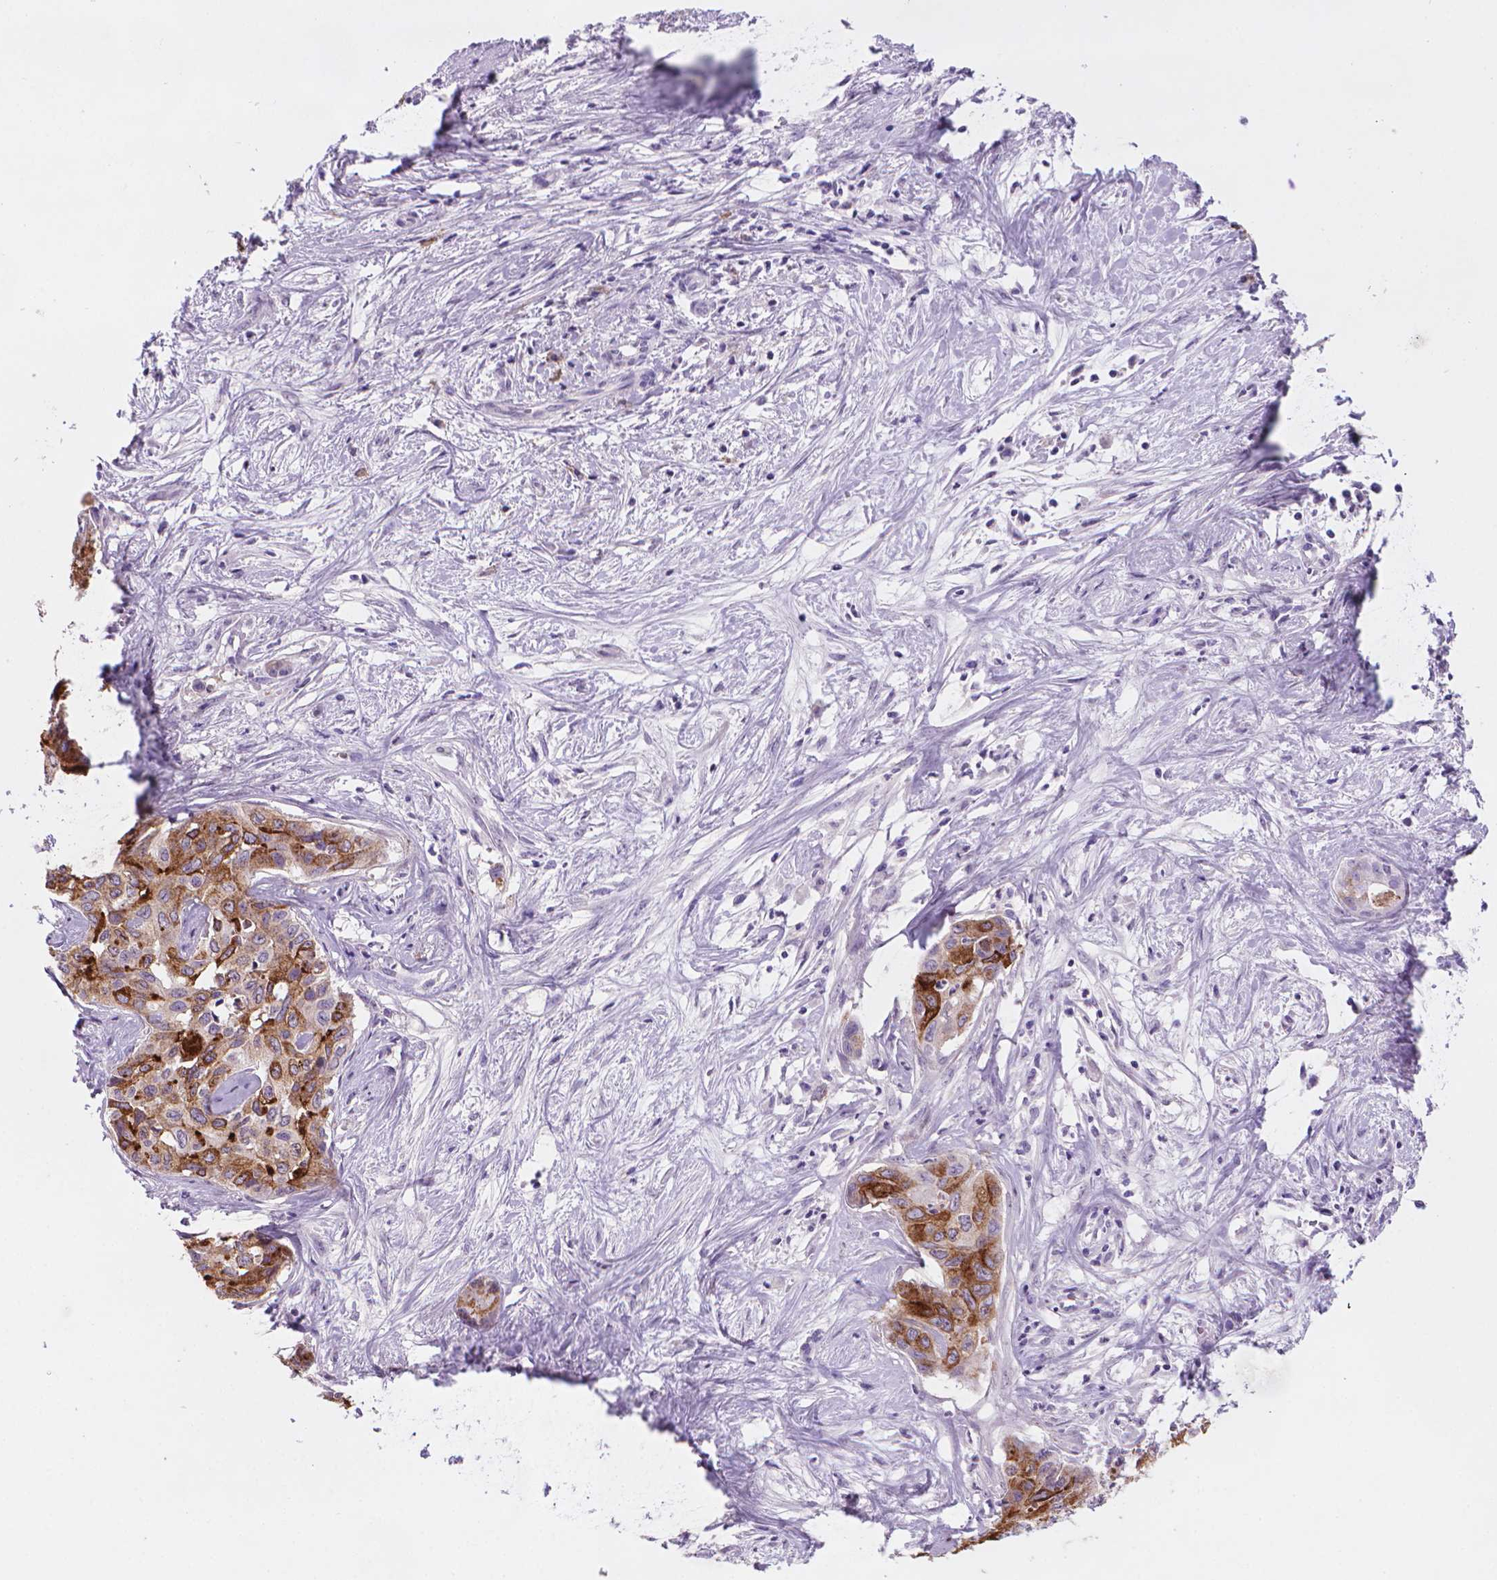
{"staining": {"intensity": "strong", "quantity": ">75%", "location": "cytoplasmic/membranous"}, "tissue": "liver cancer", "cell_type": "Tumor cells", "image_type": "cancer", "snomed": [{"axis": "morphology", "description": "Cholangiocarcinoma"}, {"axis": "topography", "description": "Liver"}], "caption": "DAB immunohistochemical staining of human liver cholangiocarcinoma exhibits strong cytoplasmic/membranous protein positivity in about >75% of tumor cells.", "gene": "MUC1", "patient": {"sex": "female", "age": 65}}